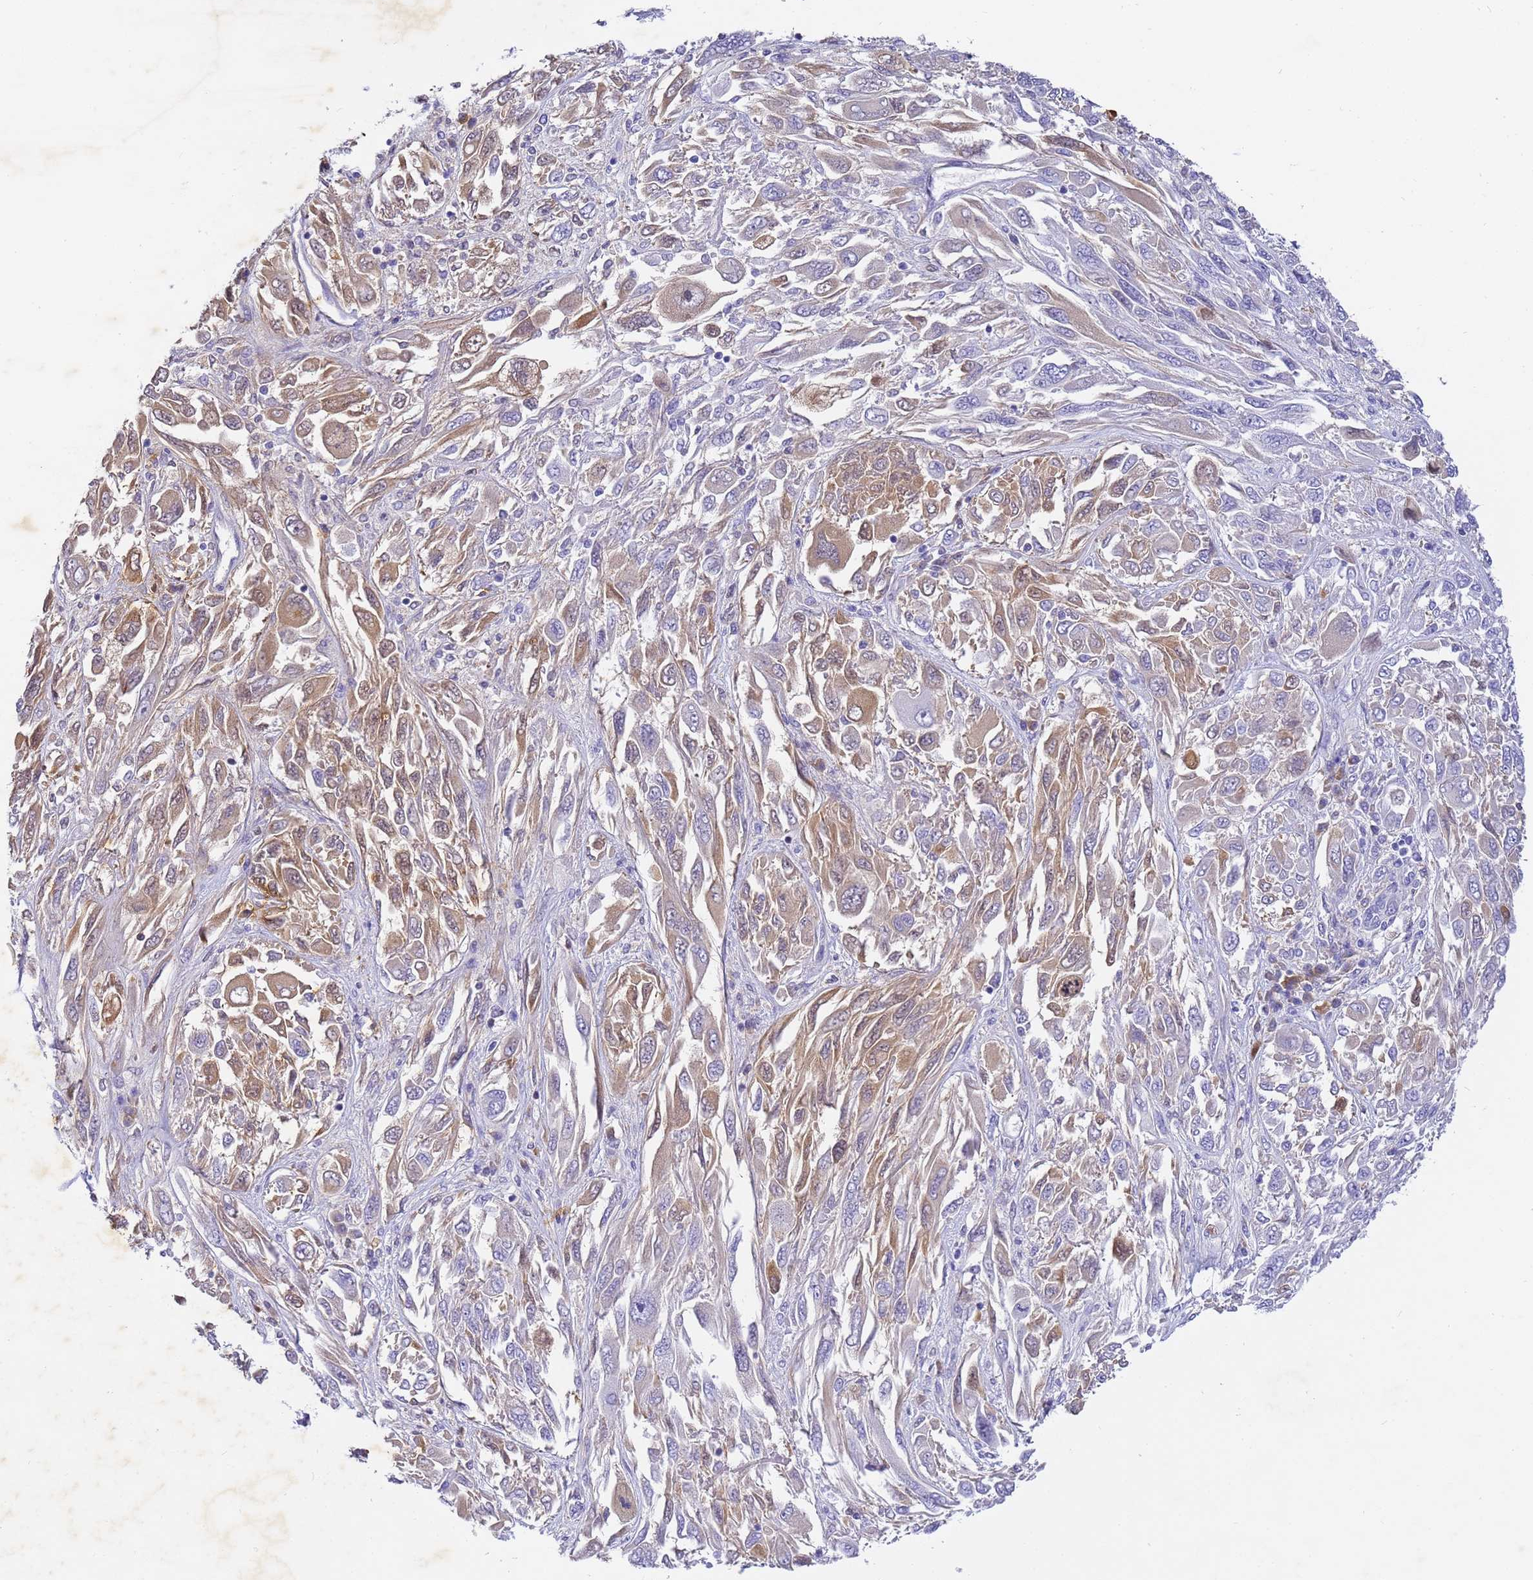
{"staining": {"intensity": "moderate", "quantity": "<25%", "location": "cytoplasmic/membranous"}, "tissue": "melanoma", "cell_type": "Tumor cells", "image_type": "cancer", "snomed": [{"axis": "morphology", "description": "Malignant melanoma, NOS"}, {"axis": "topography", "description": "Skin"}], "caption": "High-magnification brightfield microscopy of melanoma stained with DAB (brown) and counterstained with hematoxylin (blue). tumor cells exhibit moderate cytoplasmic/membranous positivity is appreciated in approximately<25% of cells.", "gene": "CFHR2", "patient": {"sex": "female", "age": 91}}